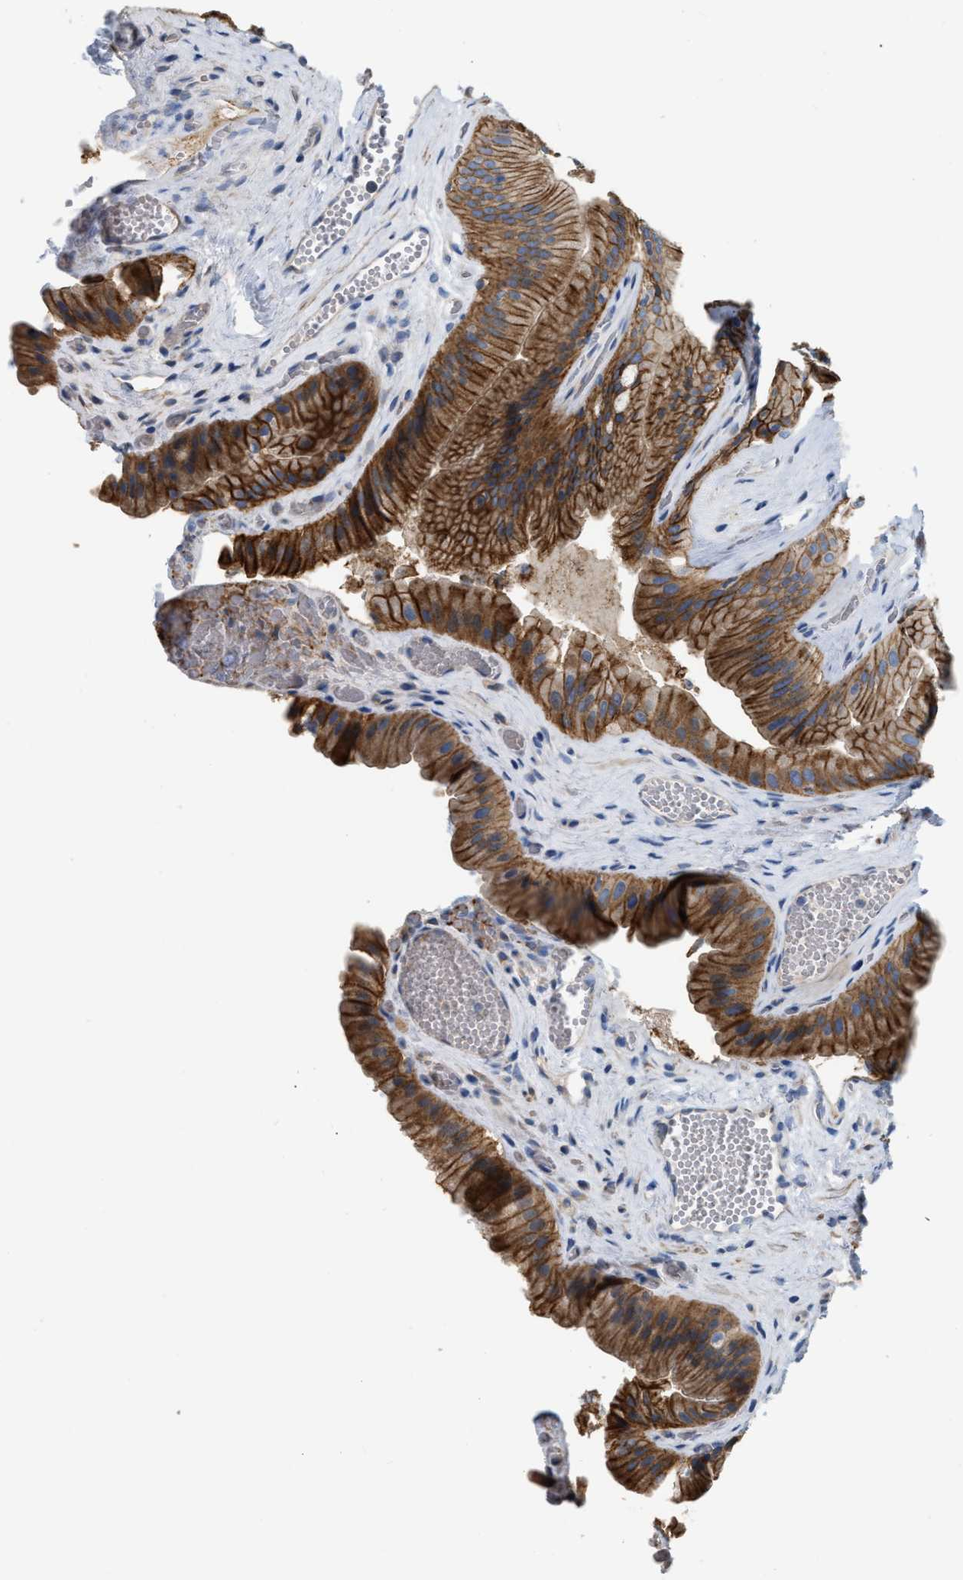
{"staining": {"intensity": "strong", "quantity": ">75%", "location": "cytoplasmic/membranous"}, "tissue": "gallbladder", "cell_type": "Glandular cells", "image_type": "normal", "snomed": [{"axis": "morphology", "description": "Normal tissue, NOS"}, {"axis": "topography", "description": "Gallbladder"}], "caption": "This micrograph reveals unremarkable gallbladder stained with IHC to label a protein in brown. The cytoplasmic/membranous of glandular cells show strong positivity for the protein. Nuclei are counter-stained blue.", "gene": "DHX58", "patient": {"sex": "male", "age": 49}}